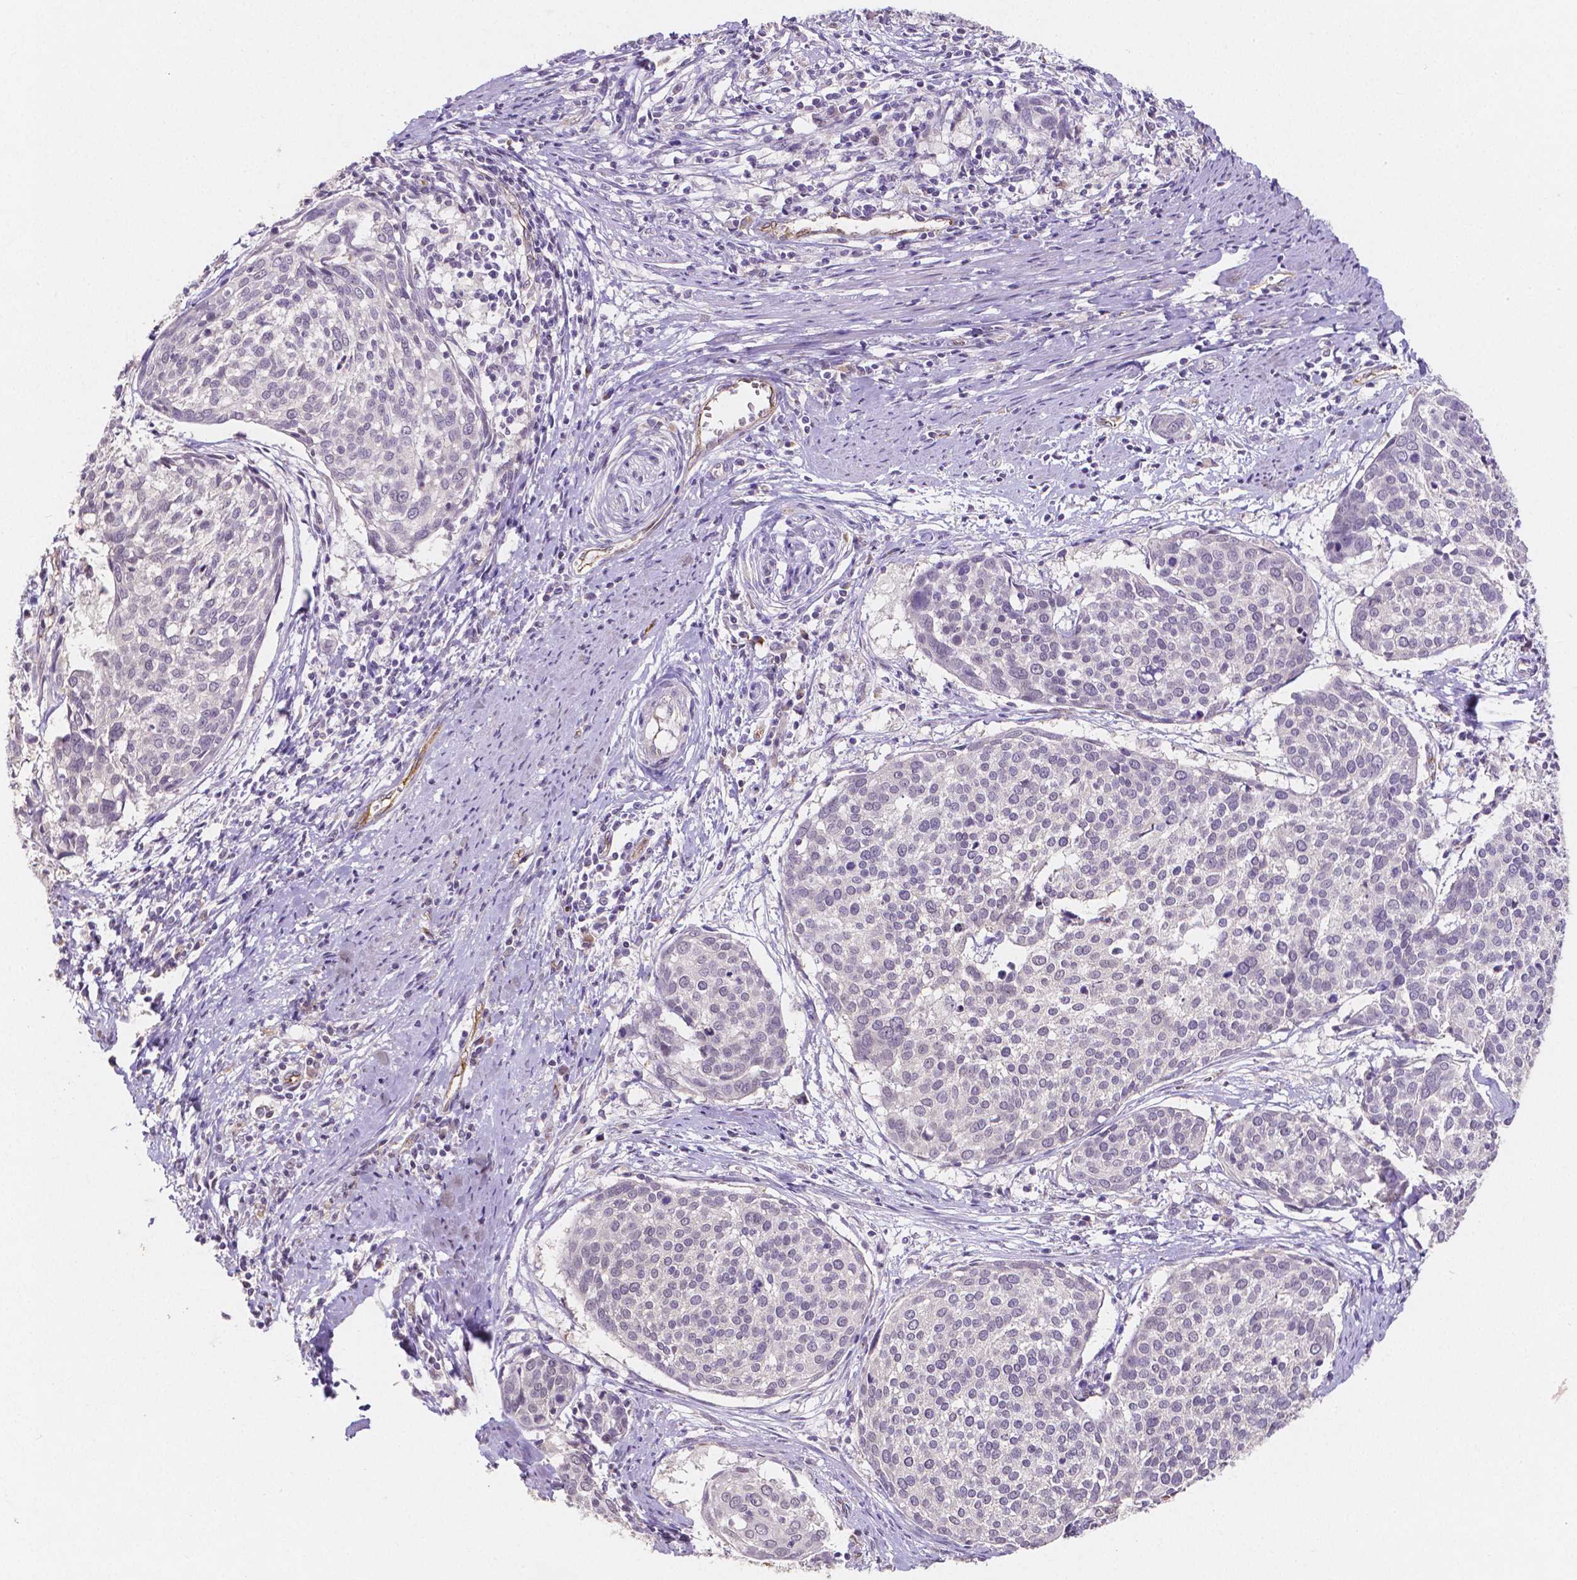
{"staining": {"intensity": "negative", "quantity": "none", "location": "none"}, "tissue": "cervical cancer", "cell_type": "Tumor cells", "image_type": "cancer", "snomed": [{"axis": "morphology", "description": "Squamous cell carcinoma, NOS"}, {"axis": "topography", "description": "Cervix"}], "caption": "Photomicrograph shows no significant protein expression in tumor cells of cervical cancer (squamous cell carcinoma).", "gene": "ELAVL2", "patient": {"sex": "female", "age": 39}}